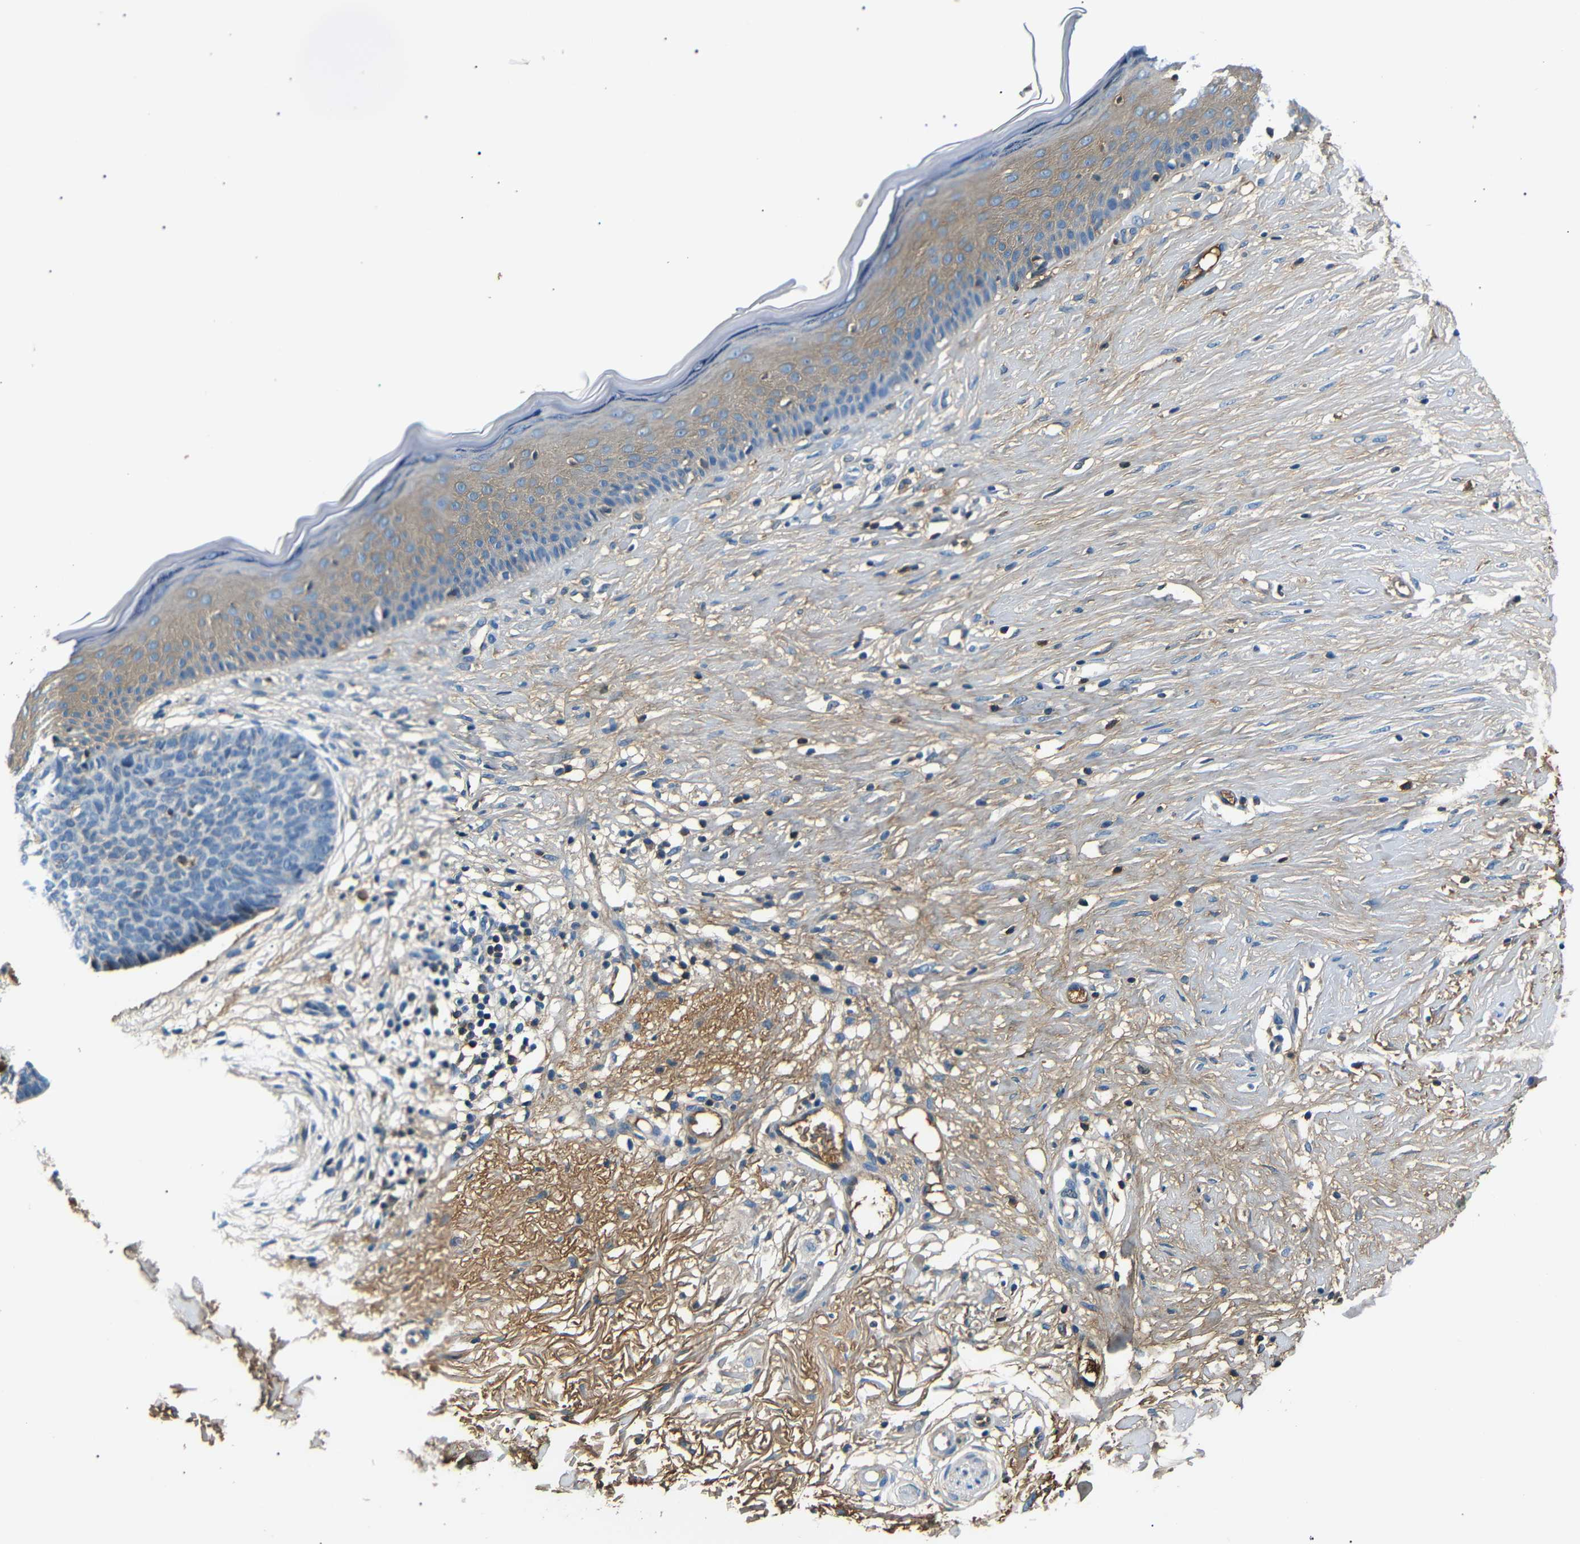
{"staining": {"intensity": "negative", "quantity": "none", "location": "none"}, "tissue": "skin cancer", "cell_type": "Tumor cells", "image_type": "cancer", "snomed": [{"axis": "morphology", "description": "Basal cell carcinoma"}, {"axis": "topography", "description": "Skin"}], "caption": "DAB immunohistochemical staining of human basal cell carcinoma (skin) demonstrates no significant positivity in tumor cells. (Immunohistochemistry, brightfield microscopy, high magnification).", "gene": "LHCGR", "patient": {"sex": "female", "age": 70}}